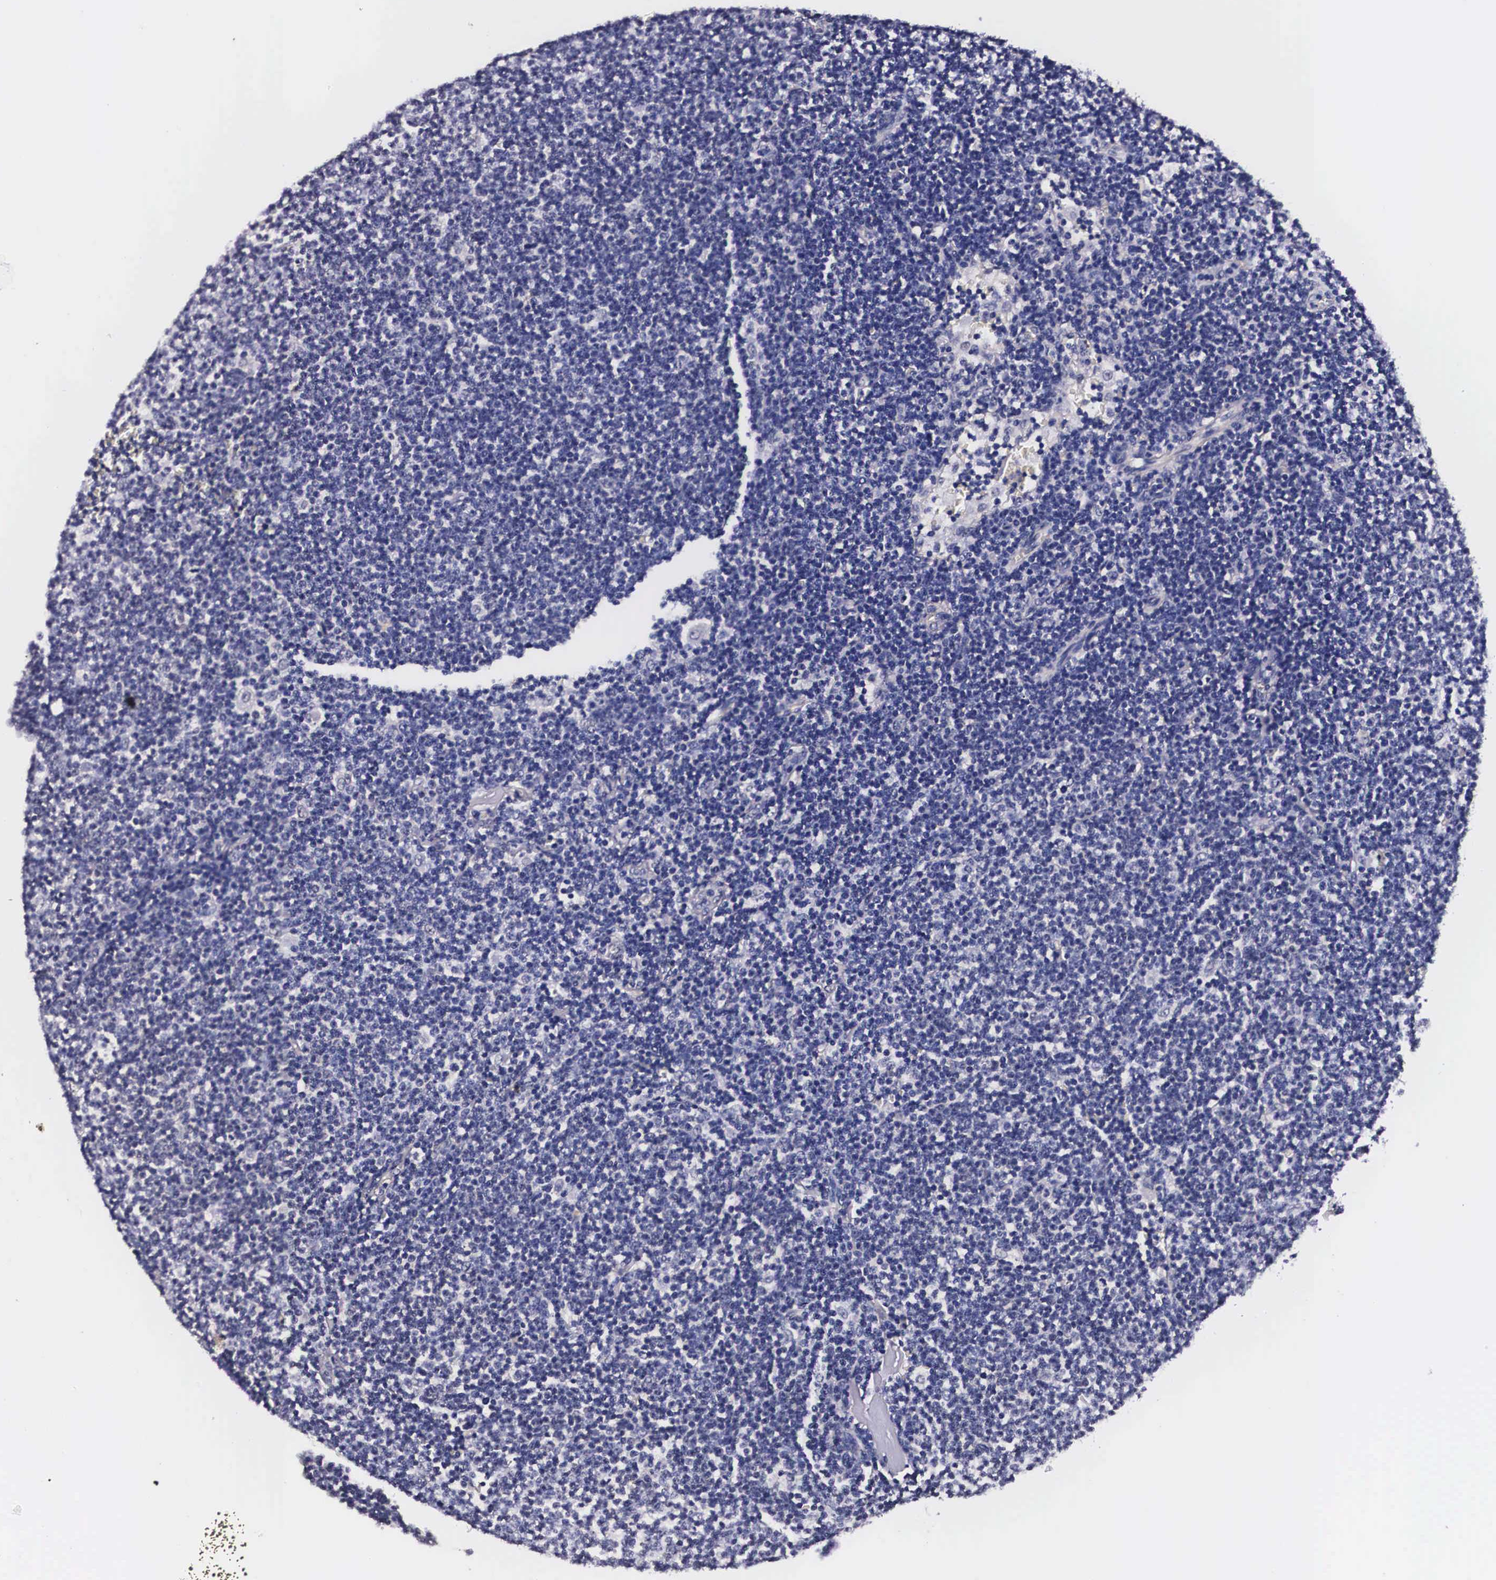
{"staining": {"intensity": "negative", "quantity": "none", "location": "none"}, "tissue": "lymphoma", "cell_type": "Tumor cells", "image_type": "cancer", "snomed": [{"axis": "morphology", "description": "Malignant lymphoma, non-Hodgkin's type, Low grade"}, {"axis": "topography", "description": "Lymph node"}], "caption": "A high-resolution micrograph shows IHC staining of lymphoma, which displays no significant staining in tumor cells. (DAB (3,3'-diaminobenzidine) immunohistochemistry (IHC) visualized using brightfield microscopy, high magnification).", "gene": "PHETA2", "patient": {"sex": "male", "age": 65}}